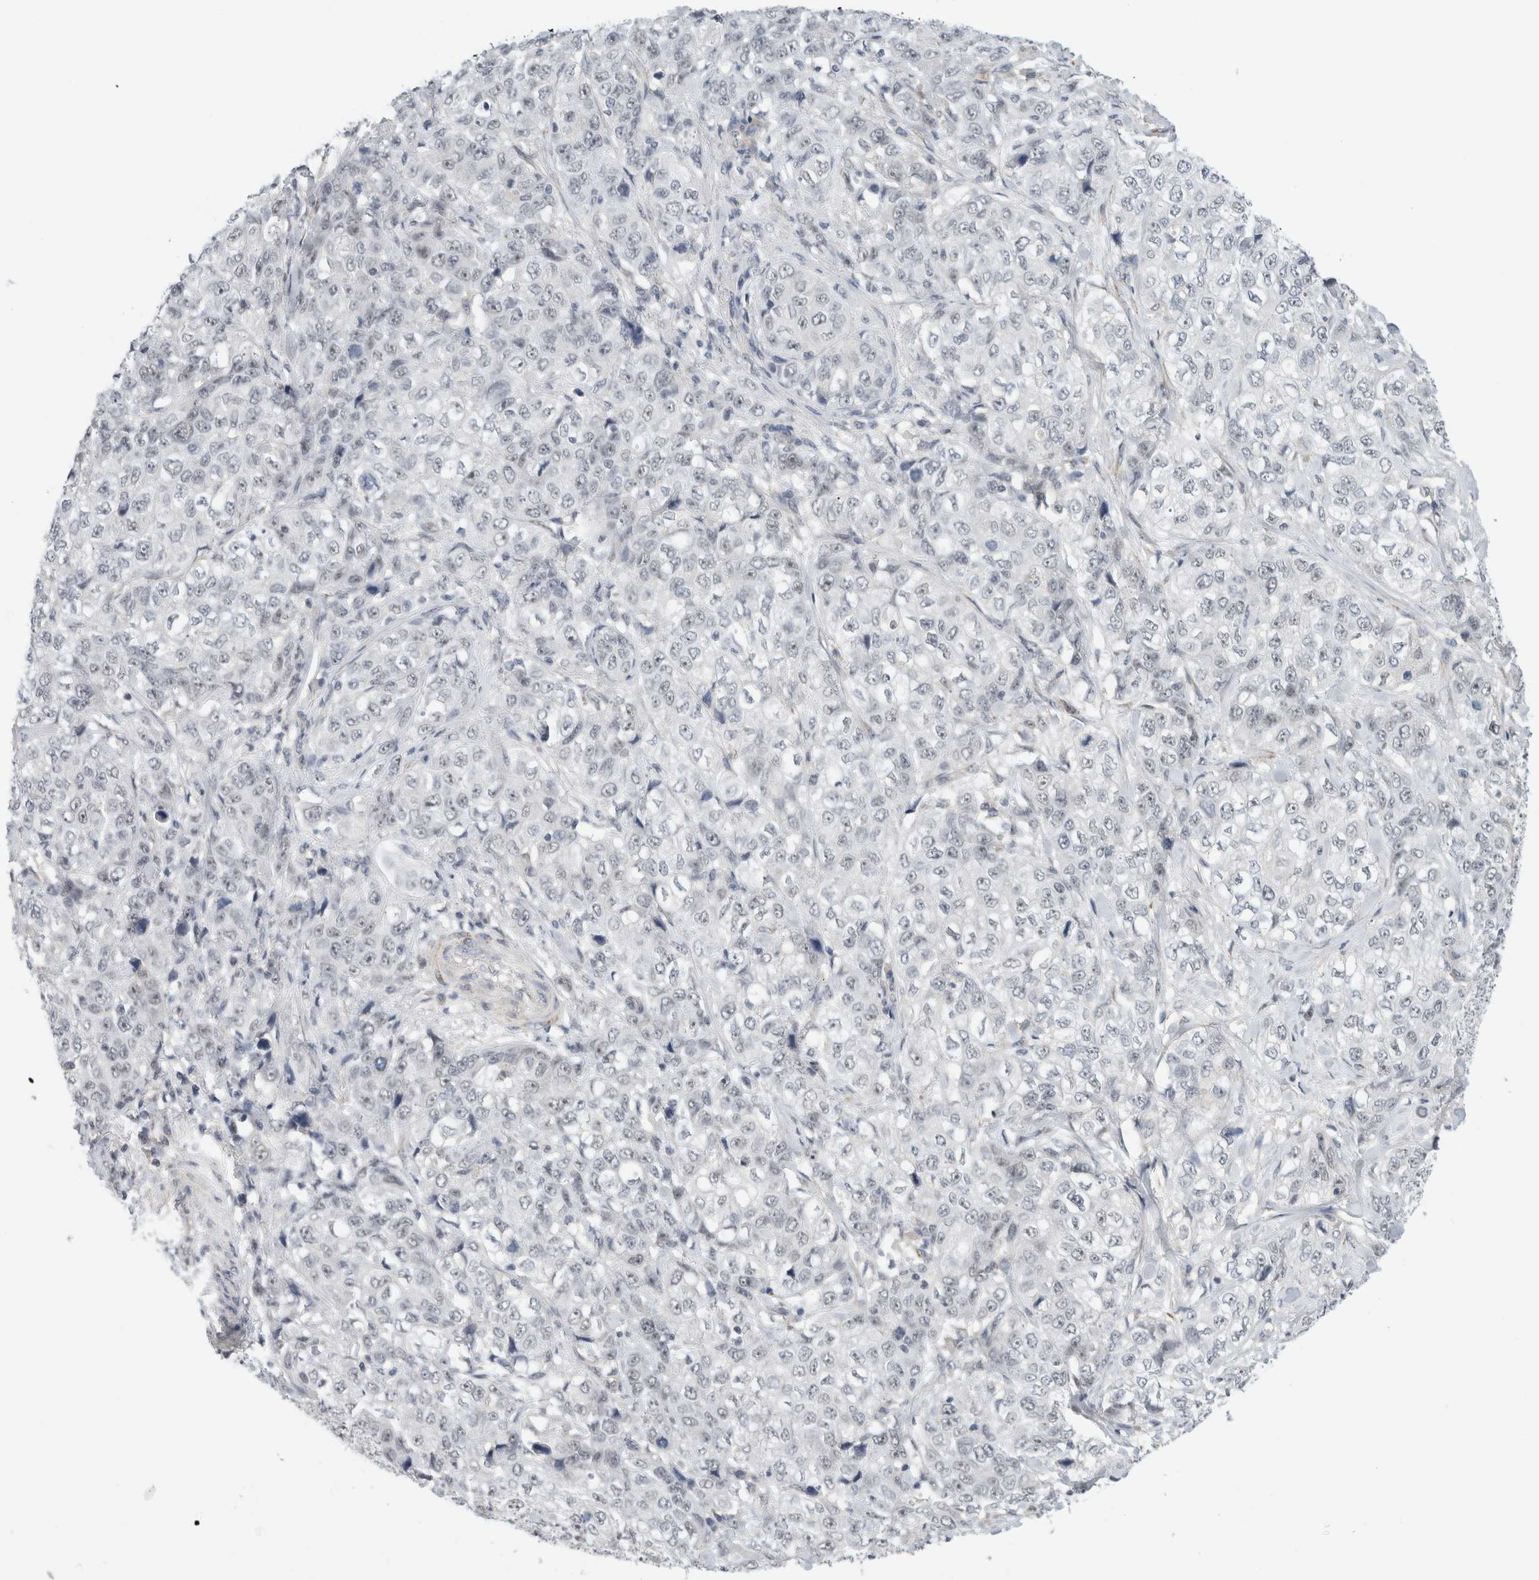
{"staining": {"intensity": "negative", "quantity": "none", "location": "none"}, "tissue": "stomach cancer", "cell_type": "Tumor cells", "image_type": "cancer", "snomed": [{"axis": "morphology", "description": "Adenocarcinoma, NOS"}, {"axis": "topography", "description": "Stomach"}], "caption": "Stomach cancer was stained to show a protein in brown. There is no significant staining in tumor cells. (DAB IHC visualized using brightfield microscopy, high magnification).", "gene": "HCN3", "patient": {"sex": "male", "age": 48}}